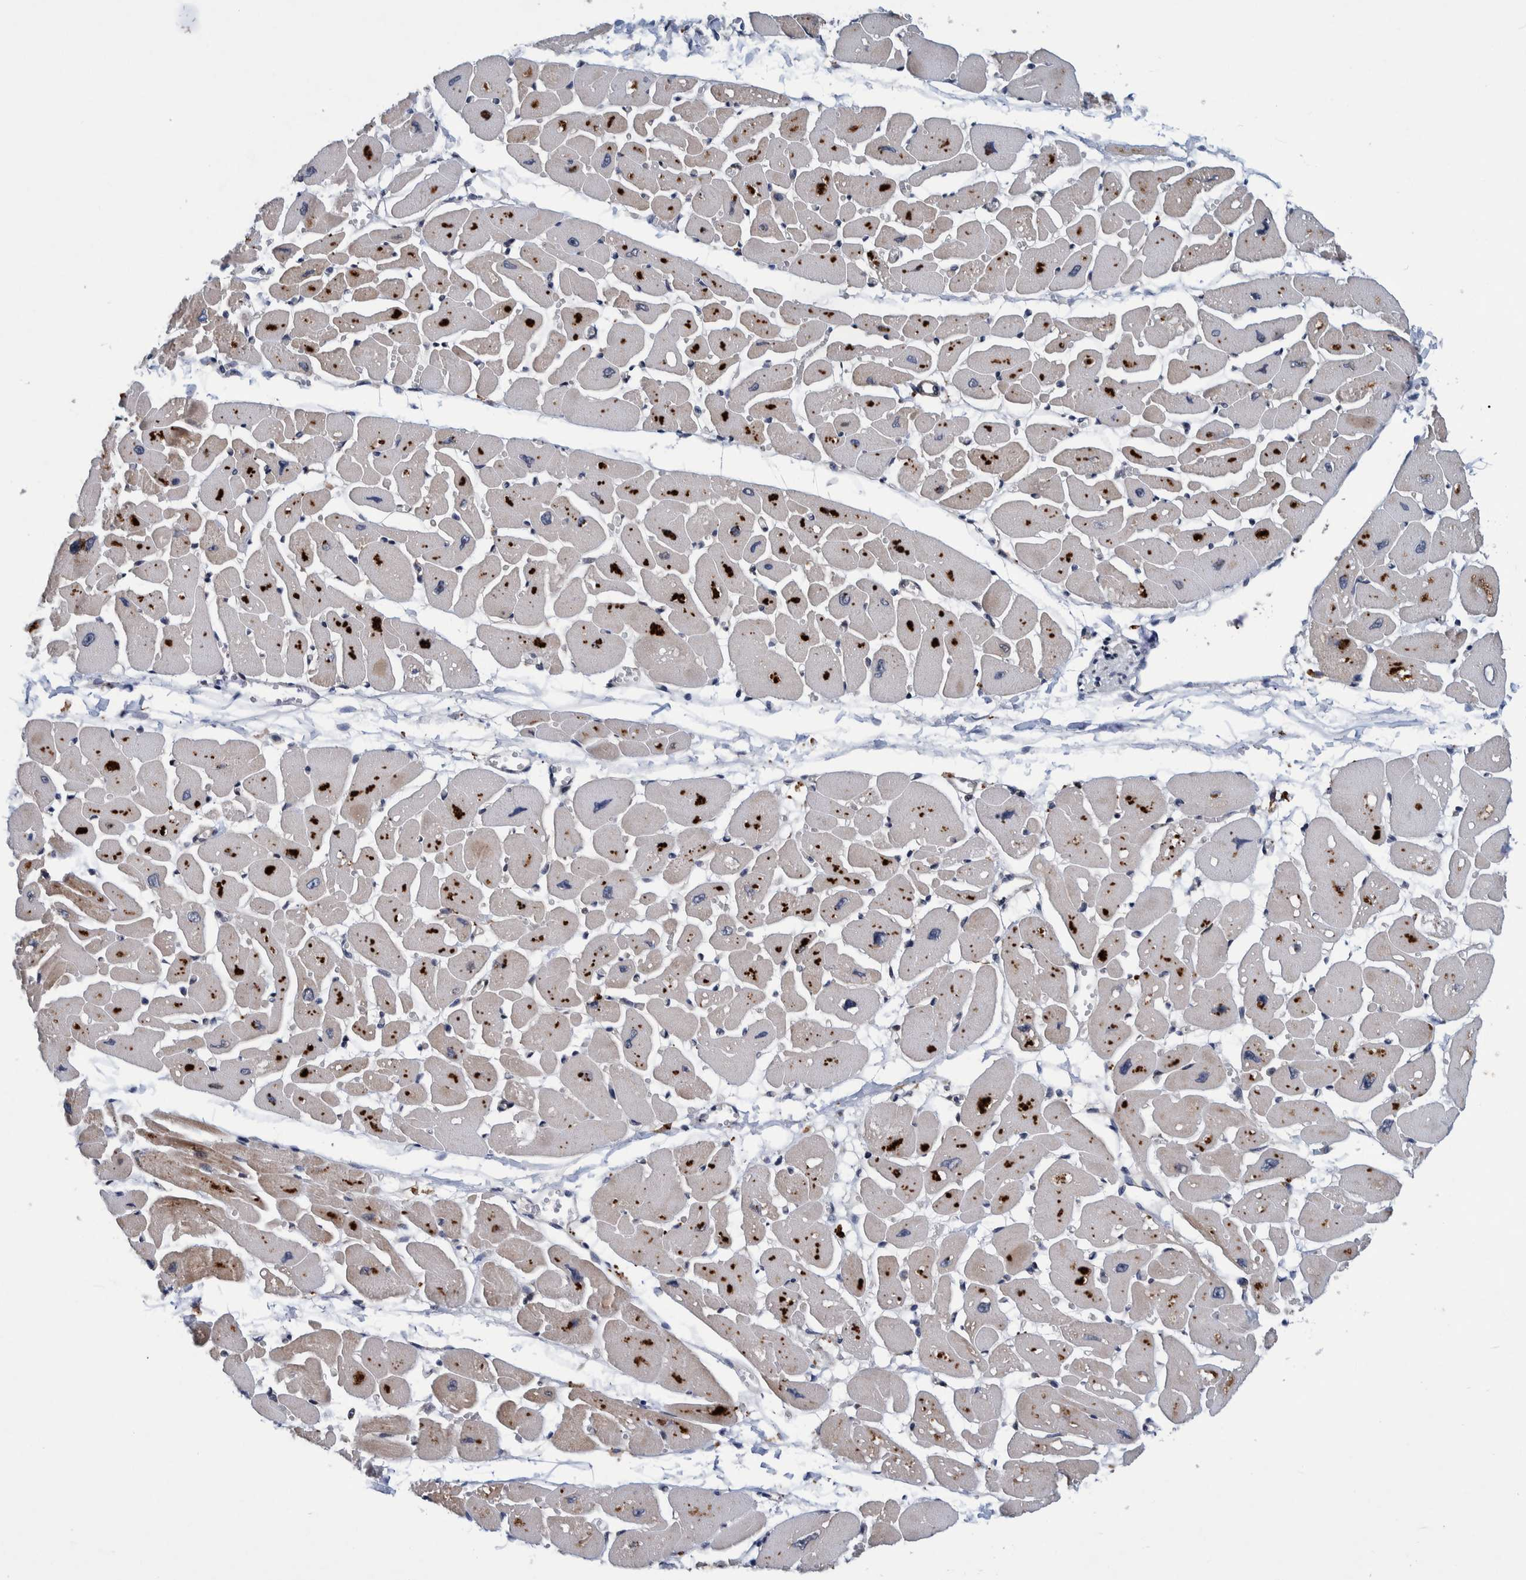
{"staining": {"intensity": "strong", "quantity": "25%-75%", "location": "cytoplasmic/membranous"}, "tissue": "heart muscle", "cell_type": "Cardiomyocytes", "image_type": "normal", "snomed": [{"axis": "morphology", "description": "Normal tissue, NOS"}, {"axis": "topography", "description": "Heart"}], "caption": "Immunohistochemical staining of unremarkable human heart muscle reveals 25%-75% levels of strong cytoplasmic/membranous protein expression in about 25%-75% of cardiomyocytes. (DAB (3,3'-diaminobenzidine) = brown stain, brightfield microscopy at high magnification).", "gene": "MRPS7", "patient": {"sex": "female", "age": 54}}